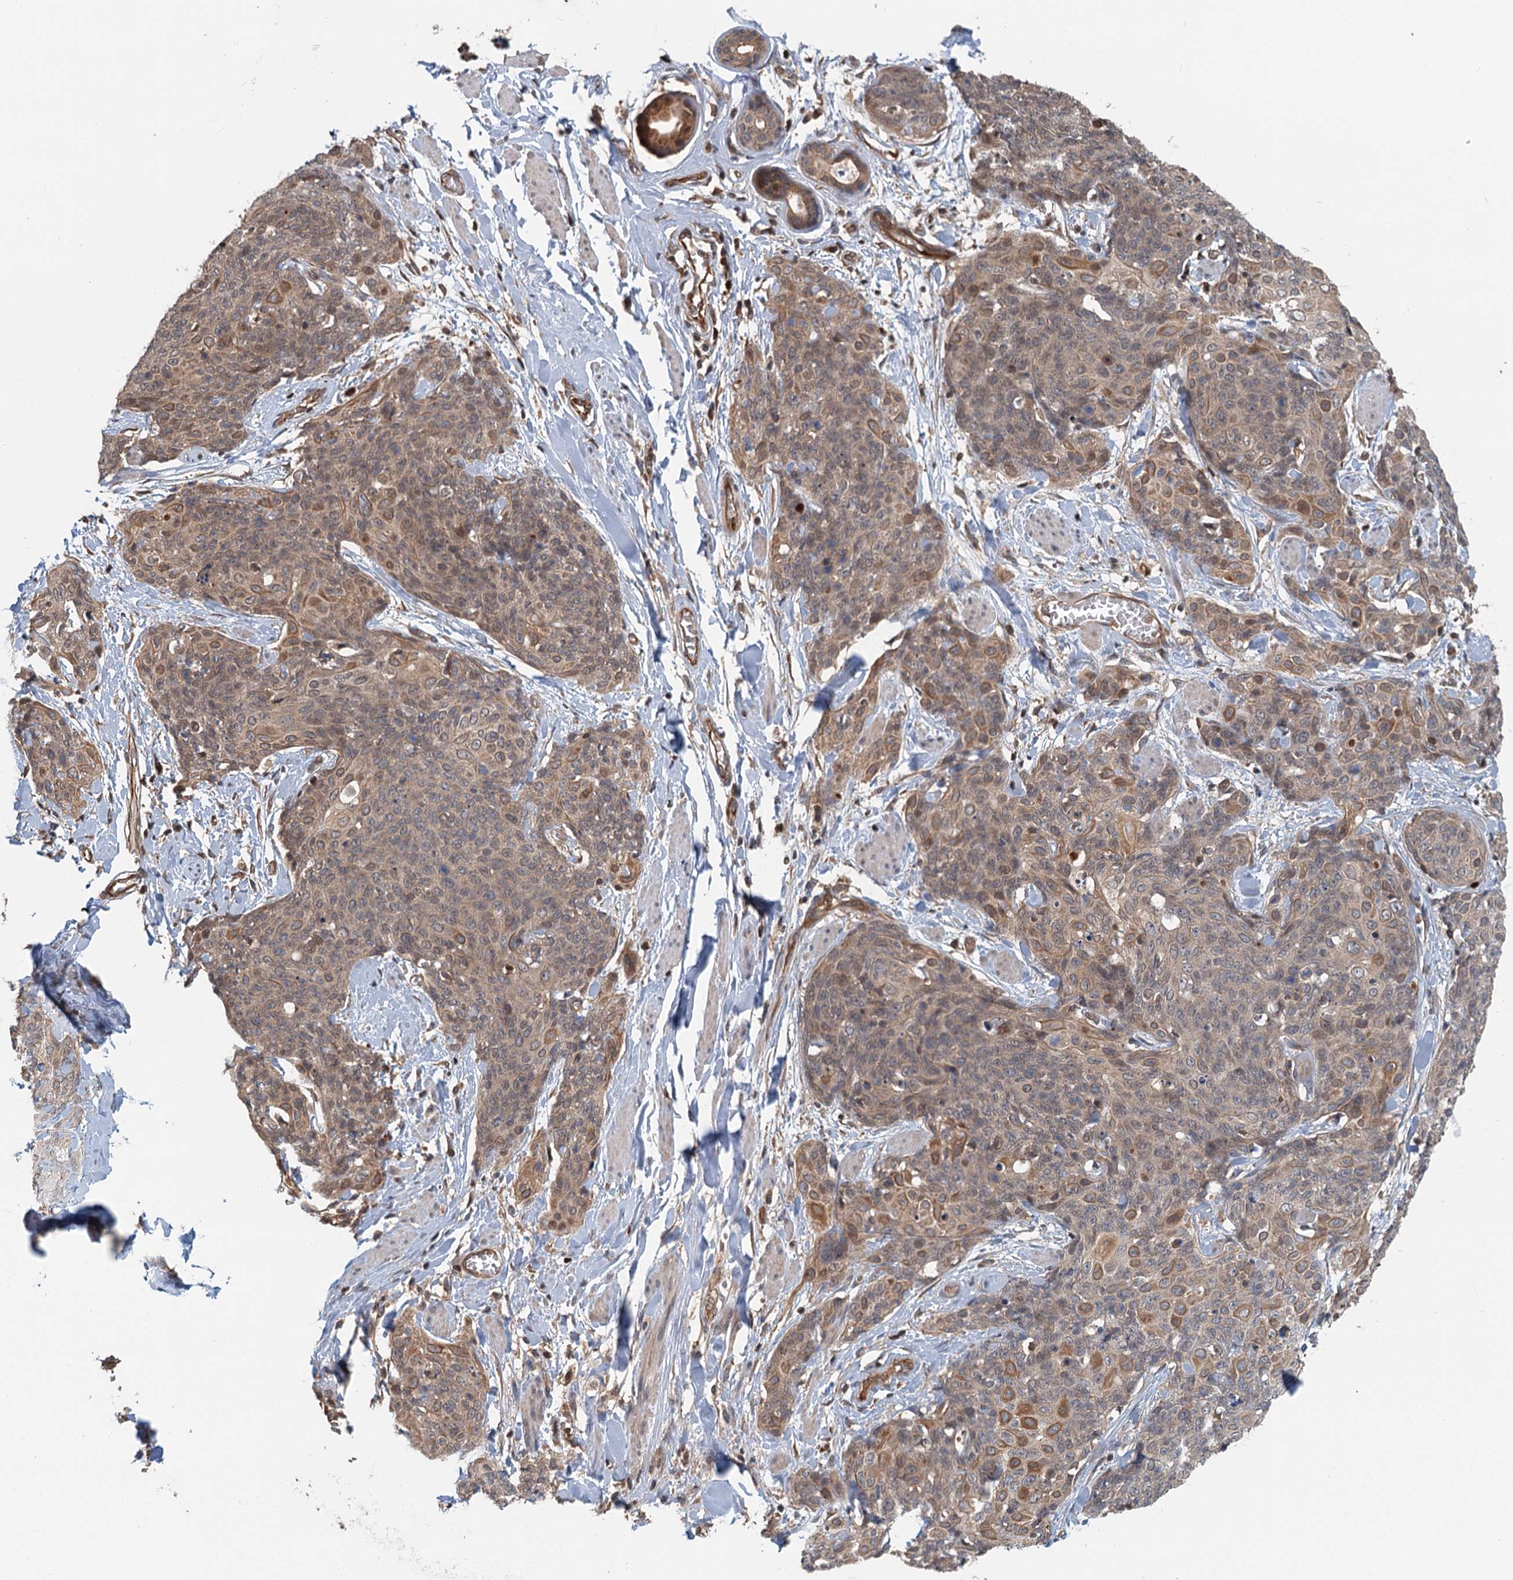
{"staining": {"intensity": "moderate", "quantity": "25%-75%", "location": "cytoplasmic/membranous"}, "tissue": "skin cancer", "cell_type": "Tumor cells", "image_type": "cancer", "snomed": [{"axis": "morphology", "description": "Squamous cell carcinoma, NOS"}, {"axis": "topography", "description": "Skin"}, {"axis": "topography", "description": "Vulva"}], "caption": "Skin cancer (squamous cell carcinoma) stained with IHC displays moderate cytoplasmic/membranous positivity in approximately 25%-75% of tumor cells.", "gene": "ZNF527", "patient": {"sex": "female", "age": 85}}